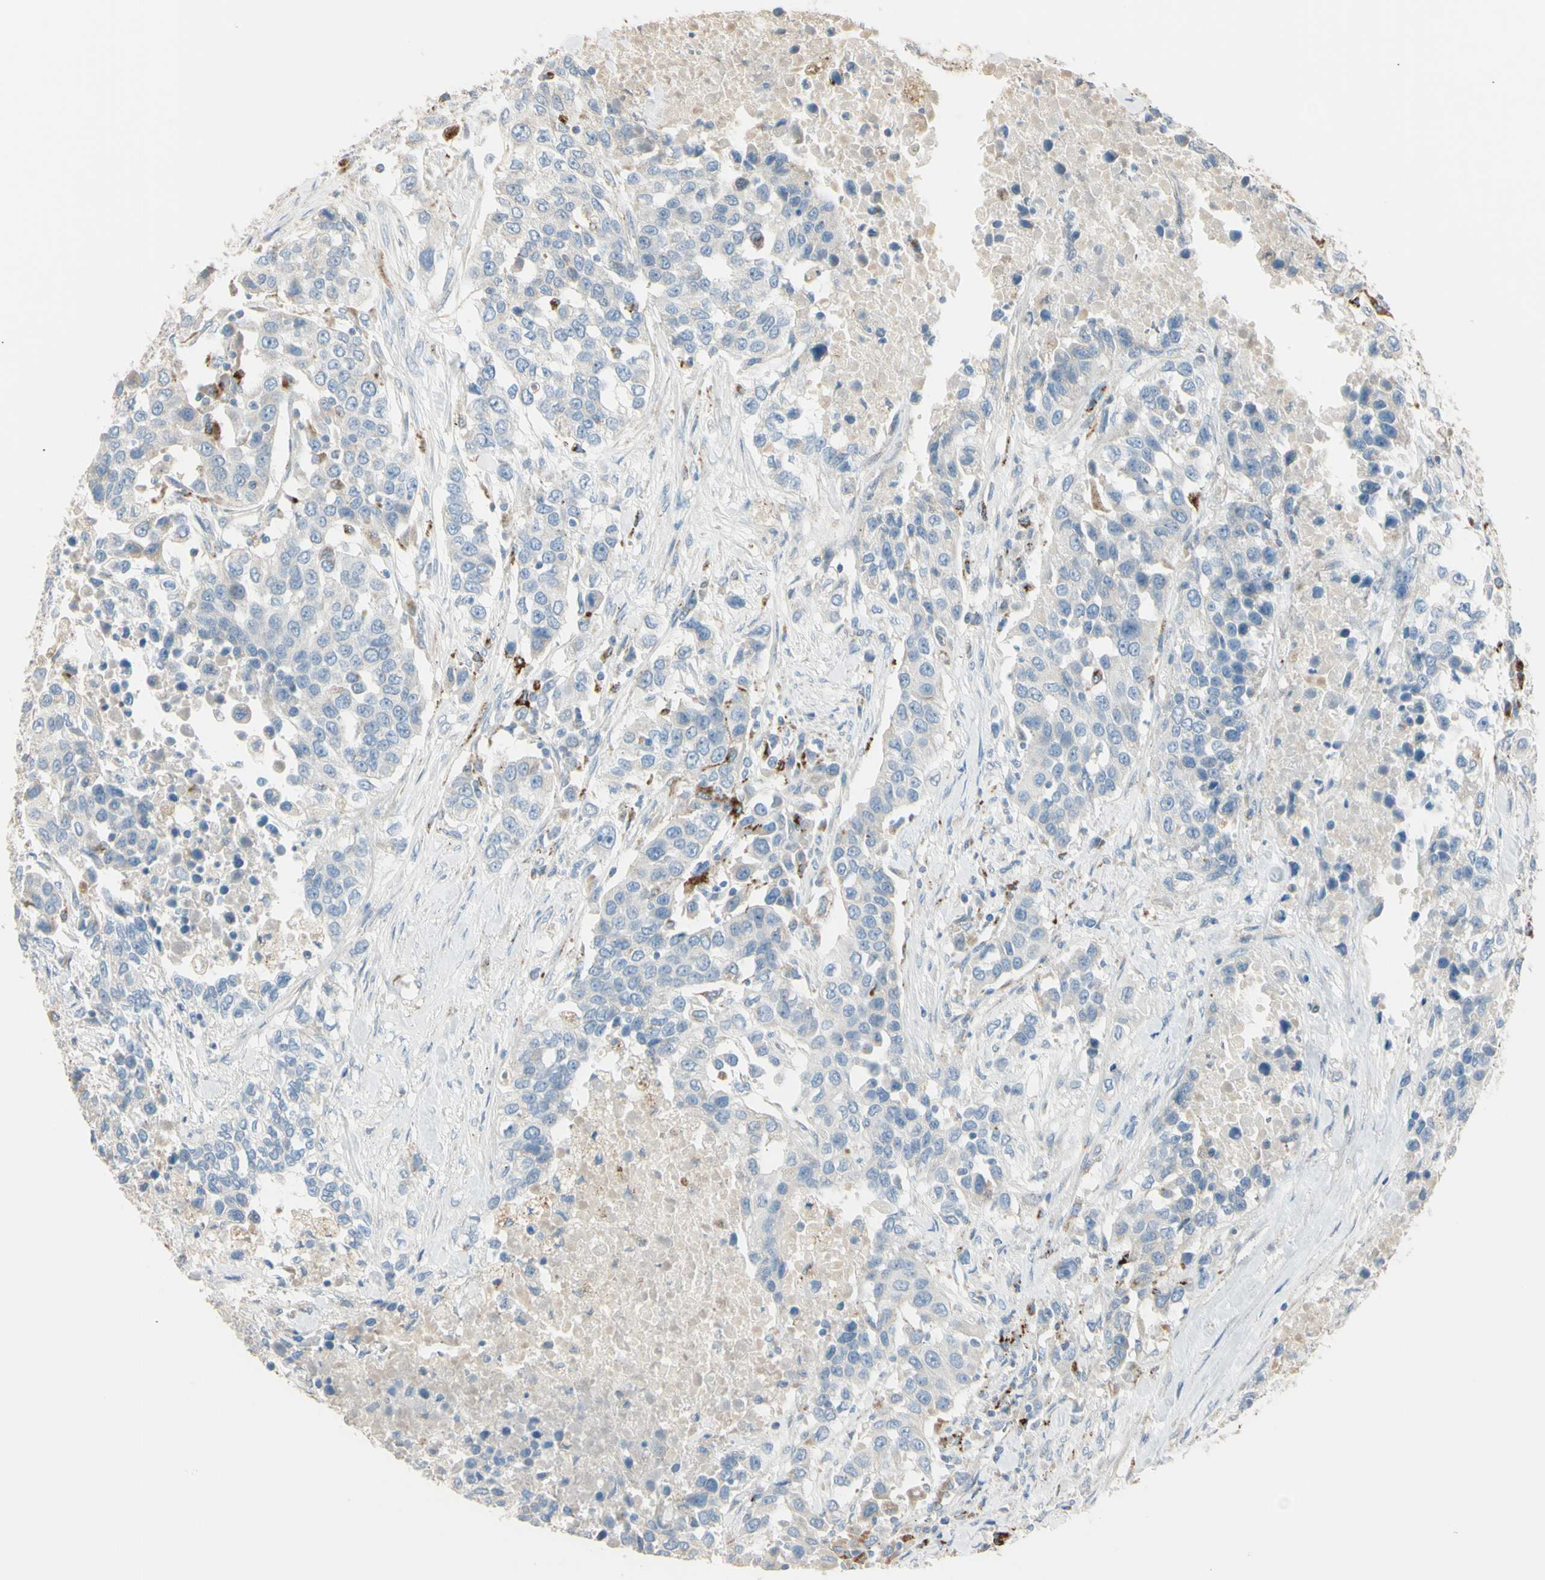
{"staining": {"intensity": "negative", "quantity": "none", "location": "none"}, "tissue": "urothelial cancer", "cell_type": "Tumor cells", "image_type": "cancer", "snomed": [{"axis": "morphology", "description": "Urothelial carcinoma, High grade"}, {"axis": "topography", "description": "Urinary bladder"}], "caption": "The histopathology image shows no significant positivity in tumor cells of urothelial cancer.", "gene": "ANGPTL1", "patient": {"sex": "female", "age": 80}}